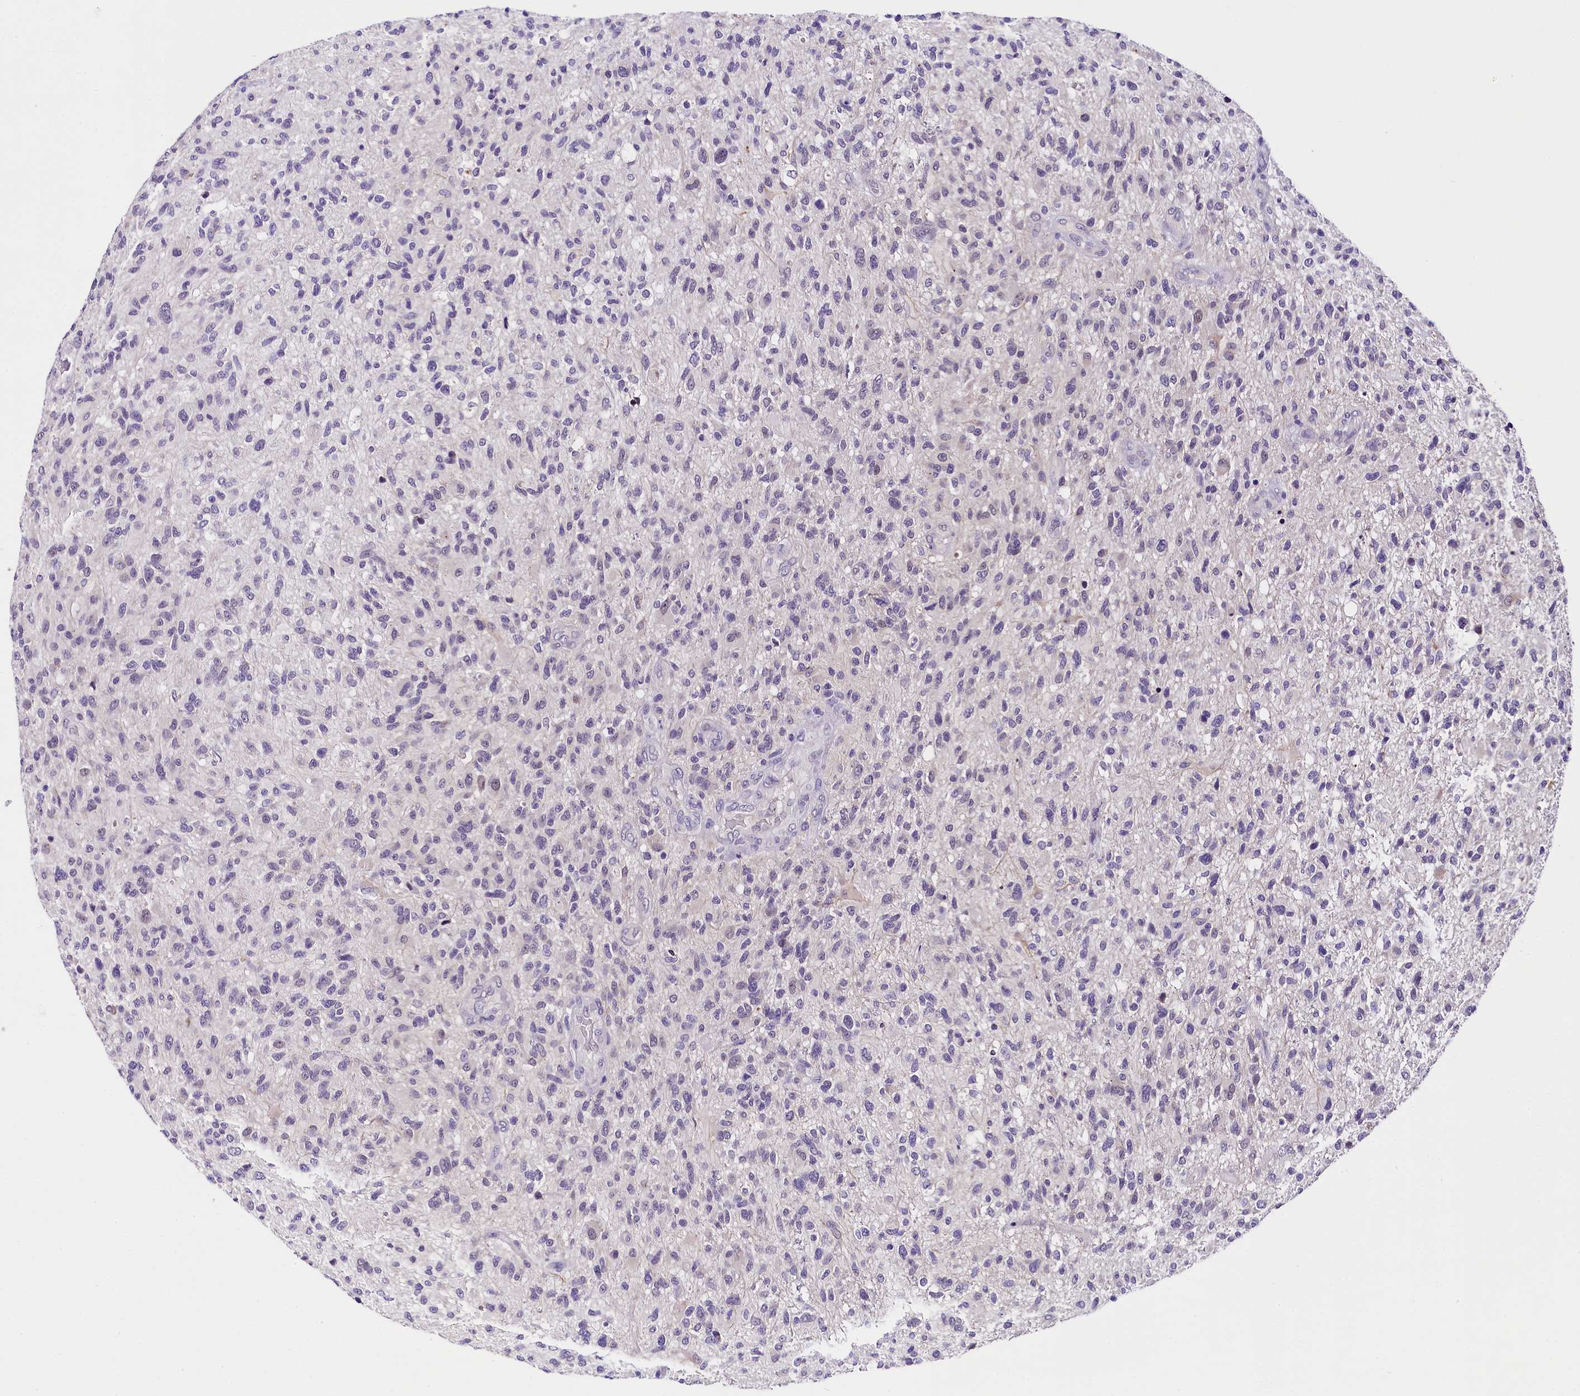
{"staining": {"intensity": "negative", "quantity": "none", "location": "none"}, "tissue": "glioma", "cell_type": "Tumor cells", "image_type": "cancer", "snomed": [{"axis": "morphology", "description": "Glioma, malignant, High grade"}, {"axis": "topography", "description": "Brain"}], "caption": "The micrograph displays no significant staining in tumor cells of malignant glioma (high-grade).", "gene": "IQCN", "patient": {"sex": "male", "age": 47}}